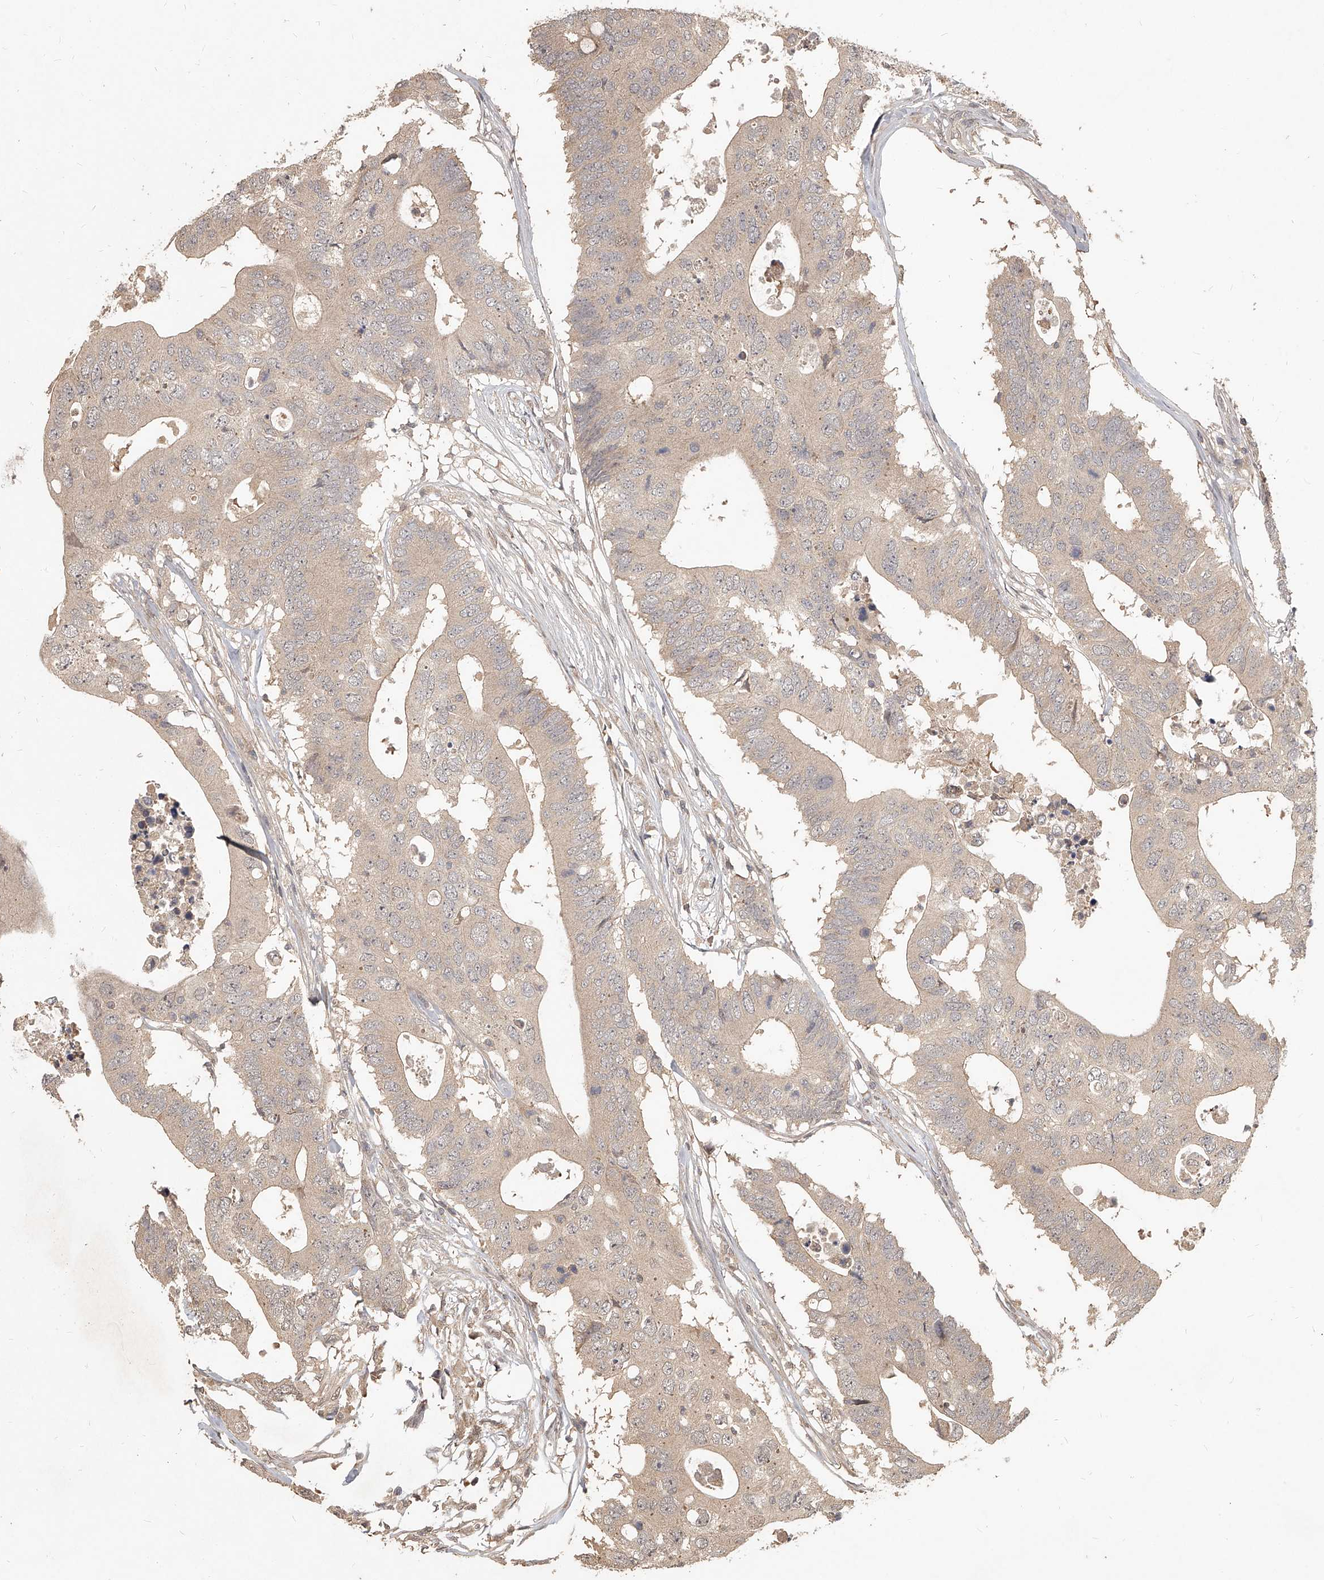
{"staining": {"intensity": "weak", "quantity": "<25%", "location": "cytoplasmic/membranous"}, "tissue": "colorectal cancer", "cell_type": "Tumor cells", "image_type": "cancer", "snomed": [{"axis": "morphology", "description": "Adenocarcinoma, NOS"}, {"axis": "topography", "description": "Colon"}], "caption": "This is an immunohistochemistry (IHC) photomicrograph of colorectal cancer (adenocarcinoma). There is no positivity in tumor cells.", "gene": "SLC37A1", "patient": {"sex": "male", "age": 71}}